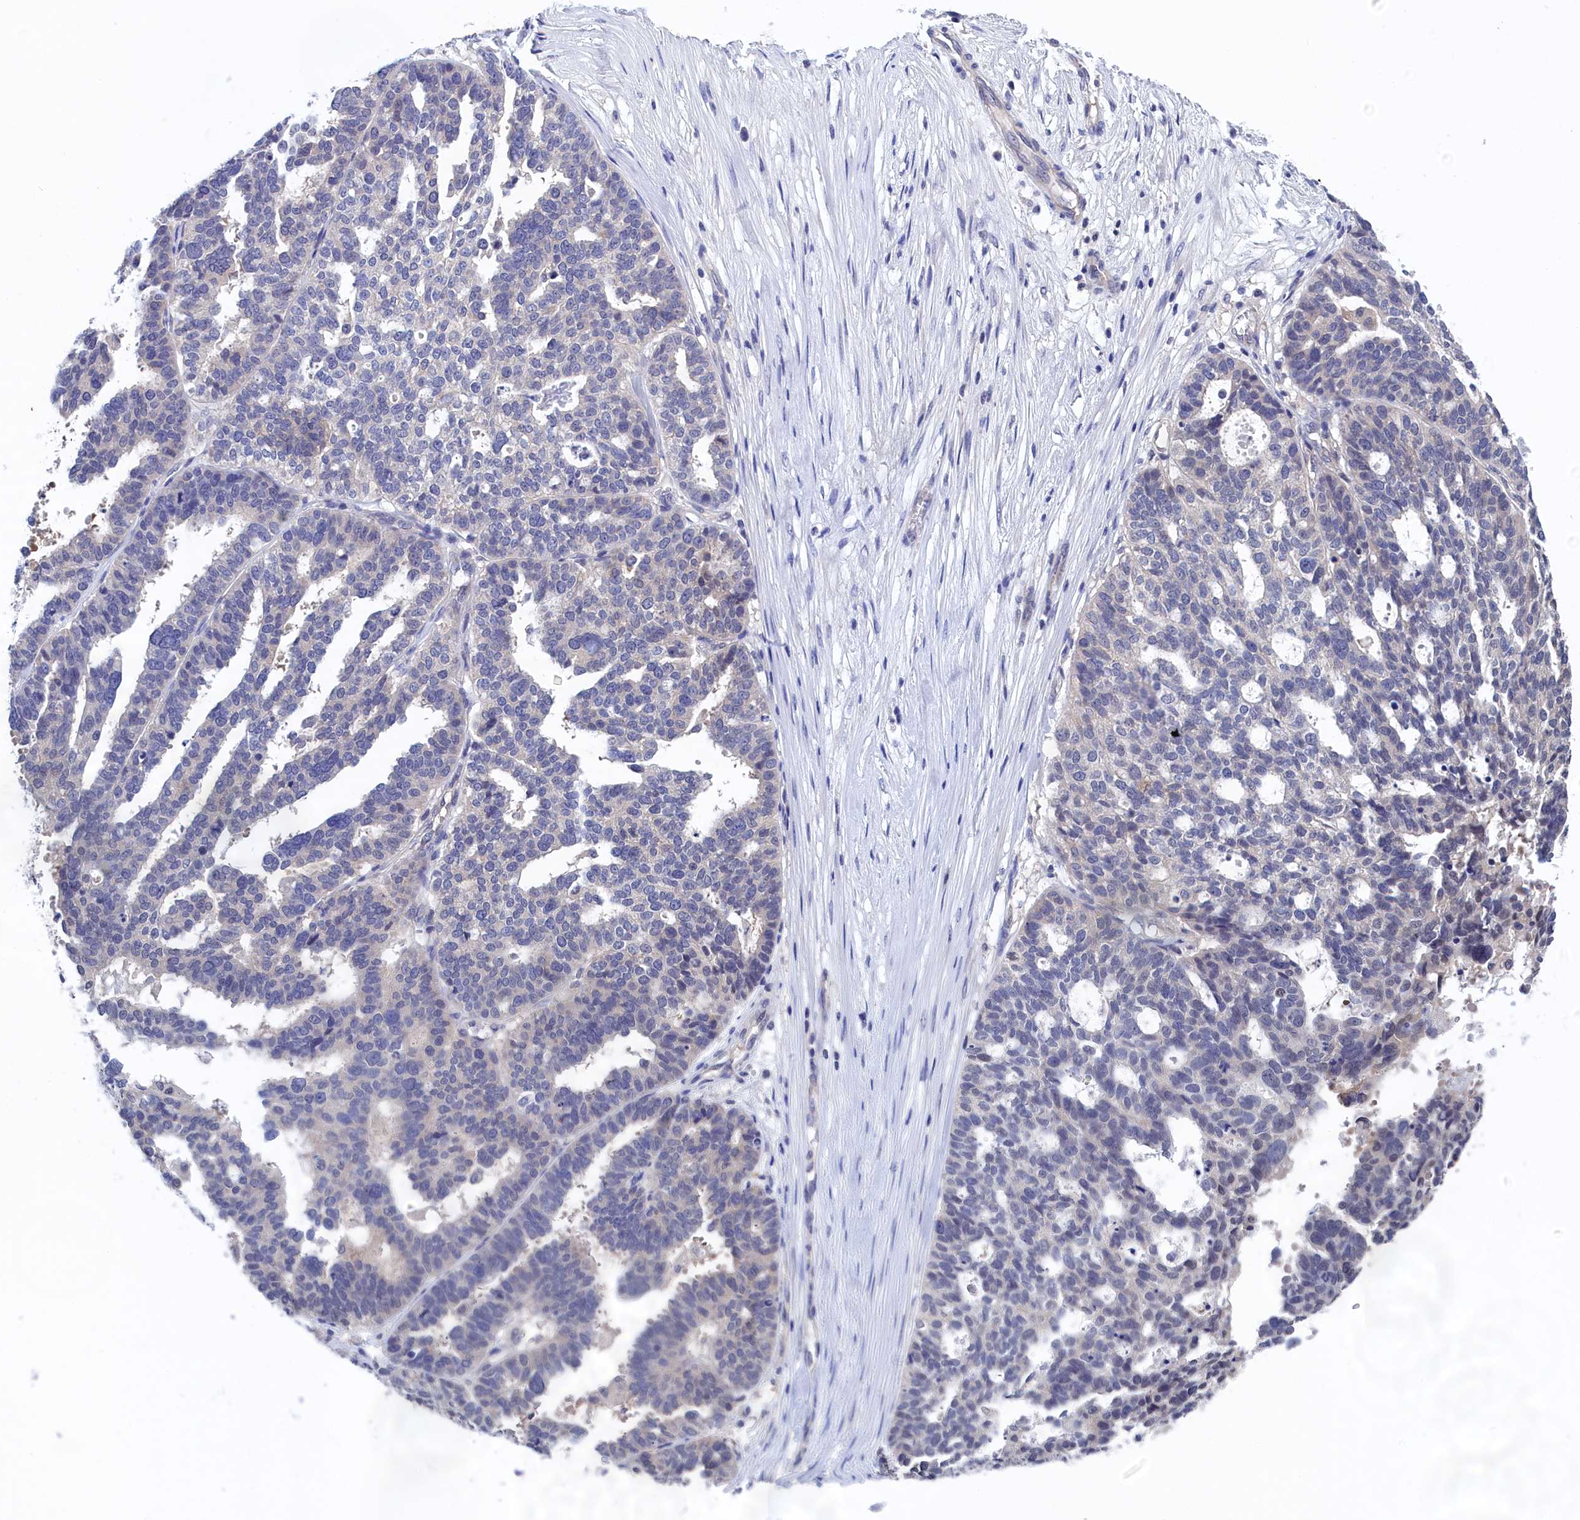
{"staining": {"intensity": "negative", "quantity": "none", "location": "none"}, "tissue": "ovarian cancer", "cell_type": "Tumor cells", "image_type": "cancer", "snomed": [{"axis": "morphology", "description": "Cystadenocarcinoma, serous, NOS"}, {"axis": "topography", "description": "Ovary"}], "caption": "Tumor cells show no significant protein expression in serous cystadenocarcinoma (ovarian).", "gene": "PGP", "patient": {"sex": "female", "age": 59}}